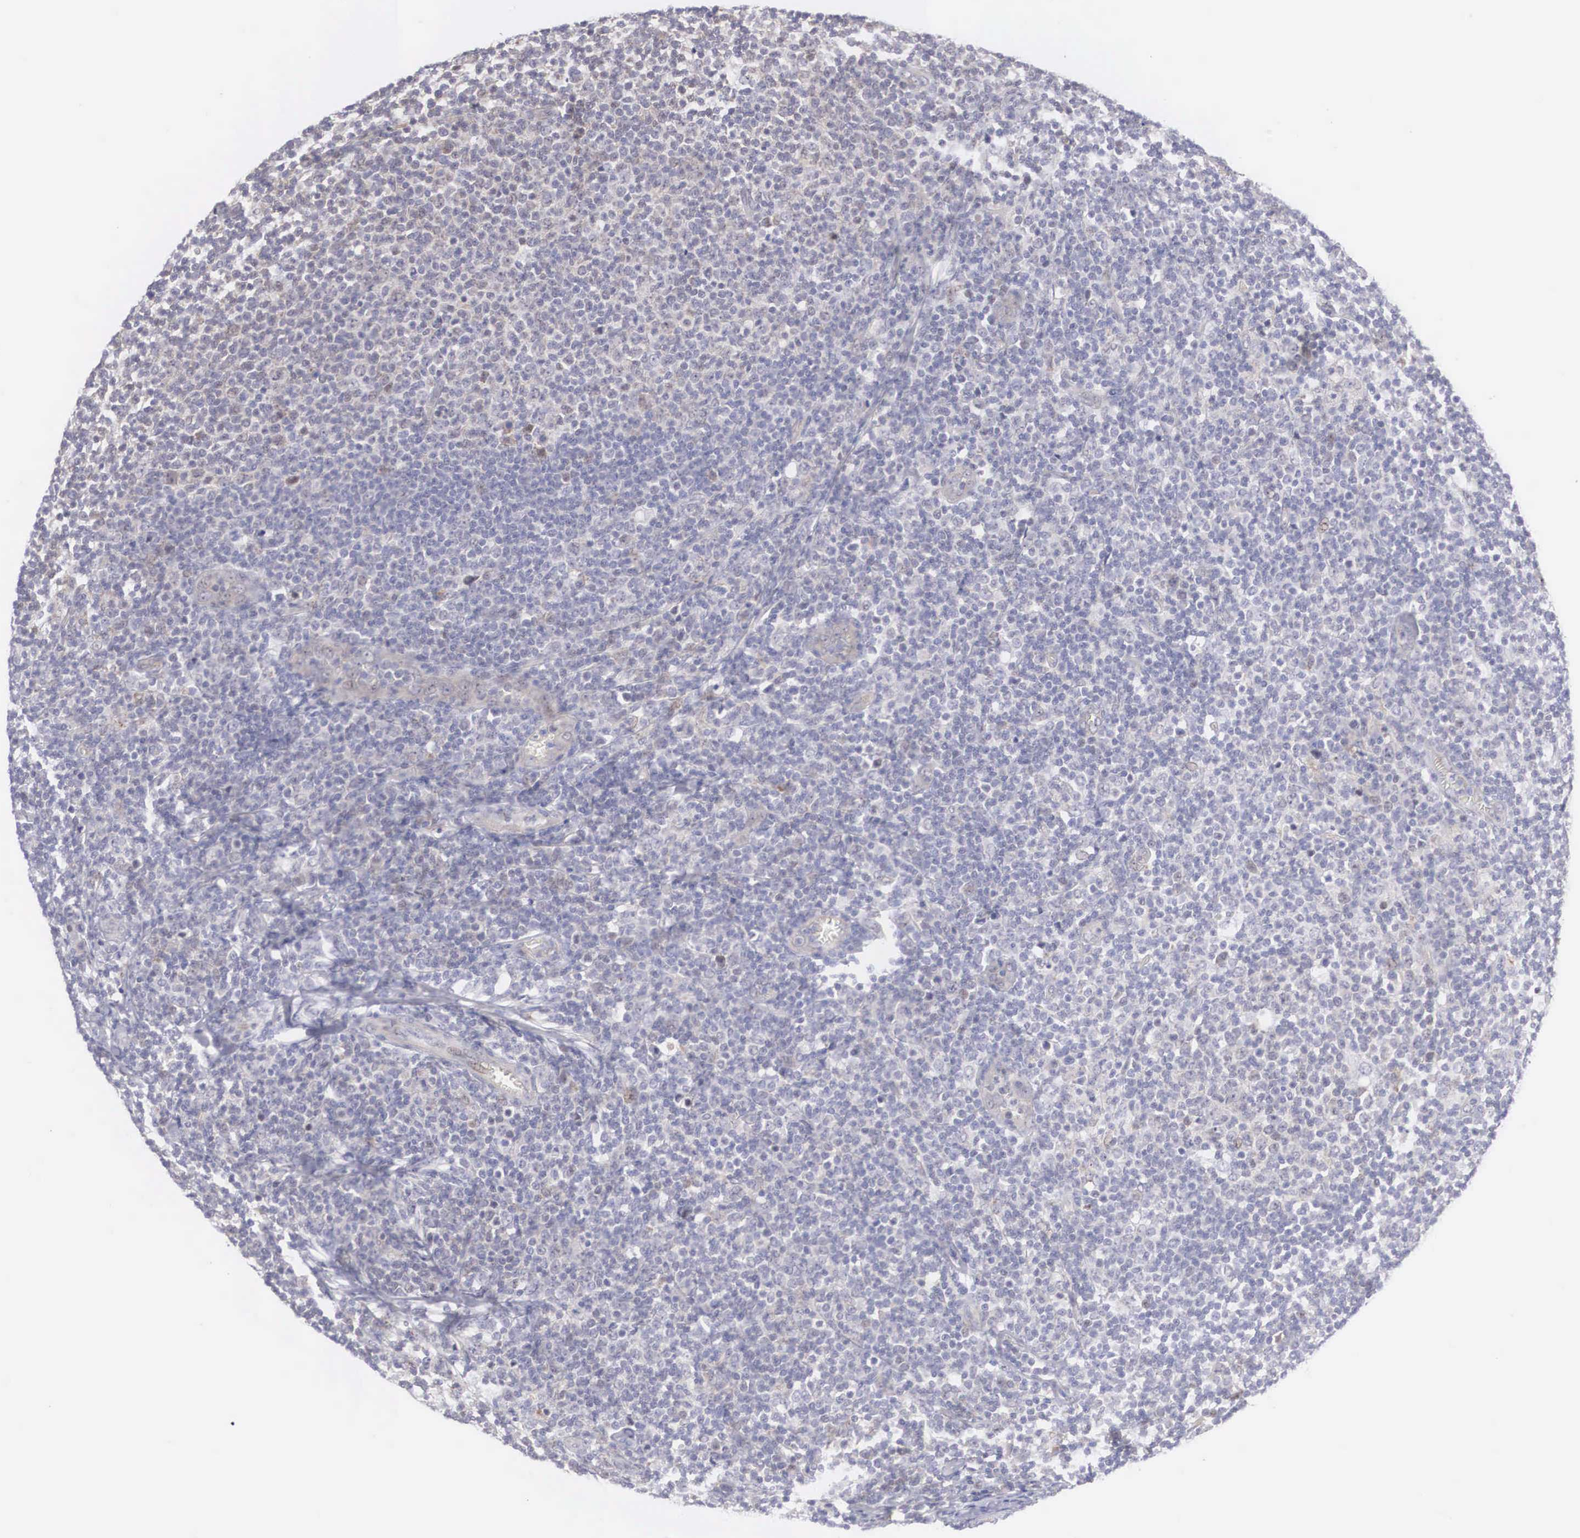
{"staining": {"intensity": "weak", "quantity": "<25%", "location": "cytoplasmic/membranous,nuclear"}, "tissue": "lymphoma", "cell_type": "Tumor cells", "image_type": "cancer", "snomed": [{"axis": "morphology", "description": "Malignant lymphoma, non-Hodgkin's type, Low grade"}, {"axis": "topography", "description": "Lymph node"}], "caption": "An immunohistochemistry (IHC) micrograph of low-grade malignant lymphoma, non-Hodgkin's type is shown. There is no staining in tumor cells of low-grade malignant lymphoma, non-Hodgkin's type.", "gene": "RBPJ", "patient": {"sex": "male", "age": 74}}